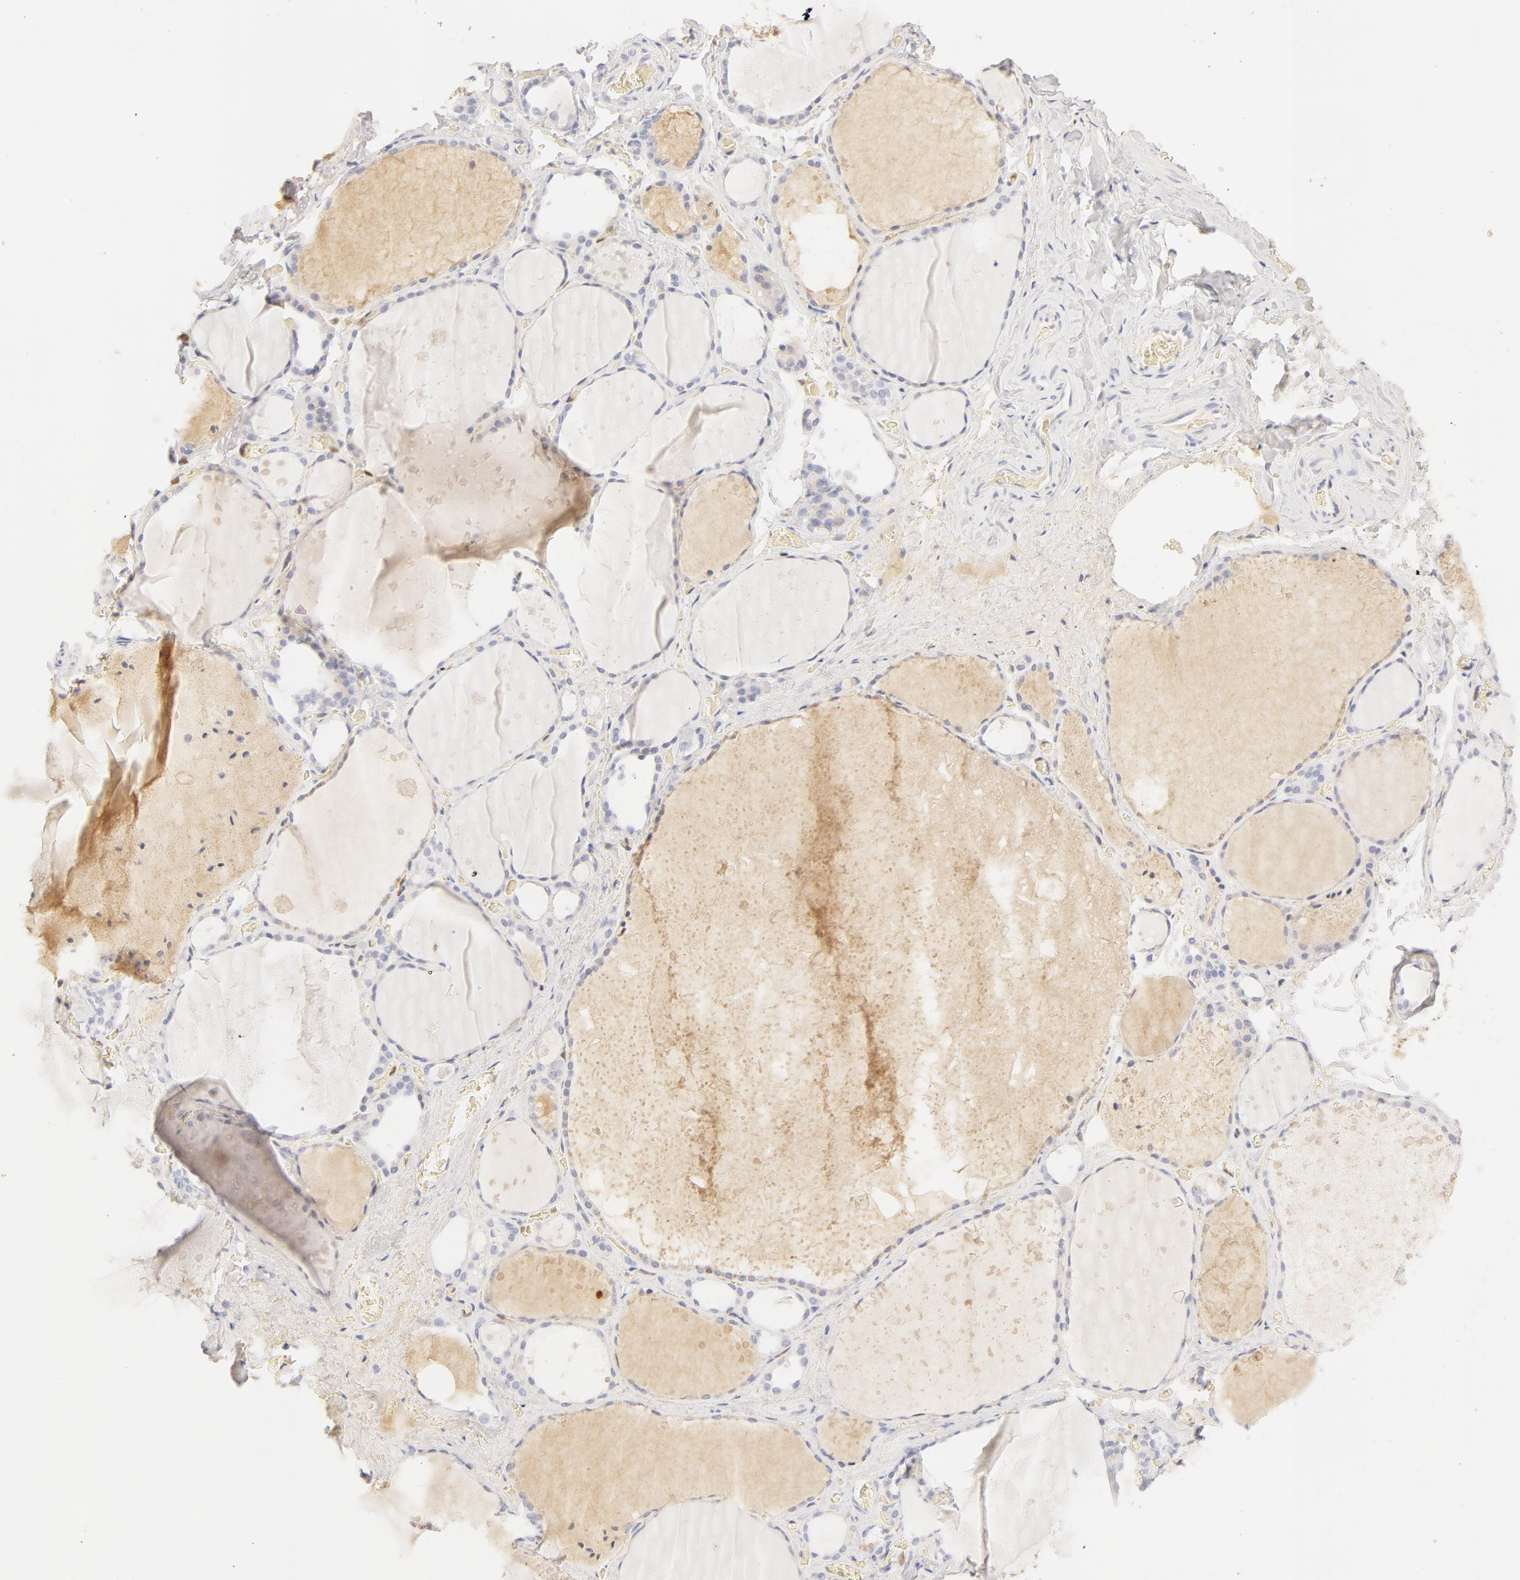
{"staining": {"intensity": "negative", "quantity": "none", "location": "none"}, "tissue": "thyroid gland", "cell_type": "Glandular cells", "image_type": "normal", "snomed": [{"axis": "morphology", "description": "Normal tissue, NOS"}, {"axis": "topography", "description": "Thyroid gland"}], "caption": "Micrograph shows no significant protein staining in glandular cells of unremarkable thyroid gland.", "gene": "CA2", "patient": {"sex": "male", "age": 76}}